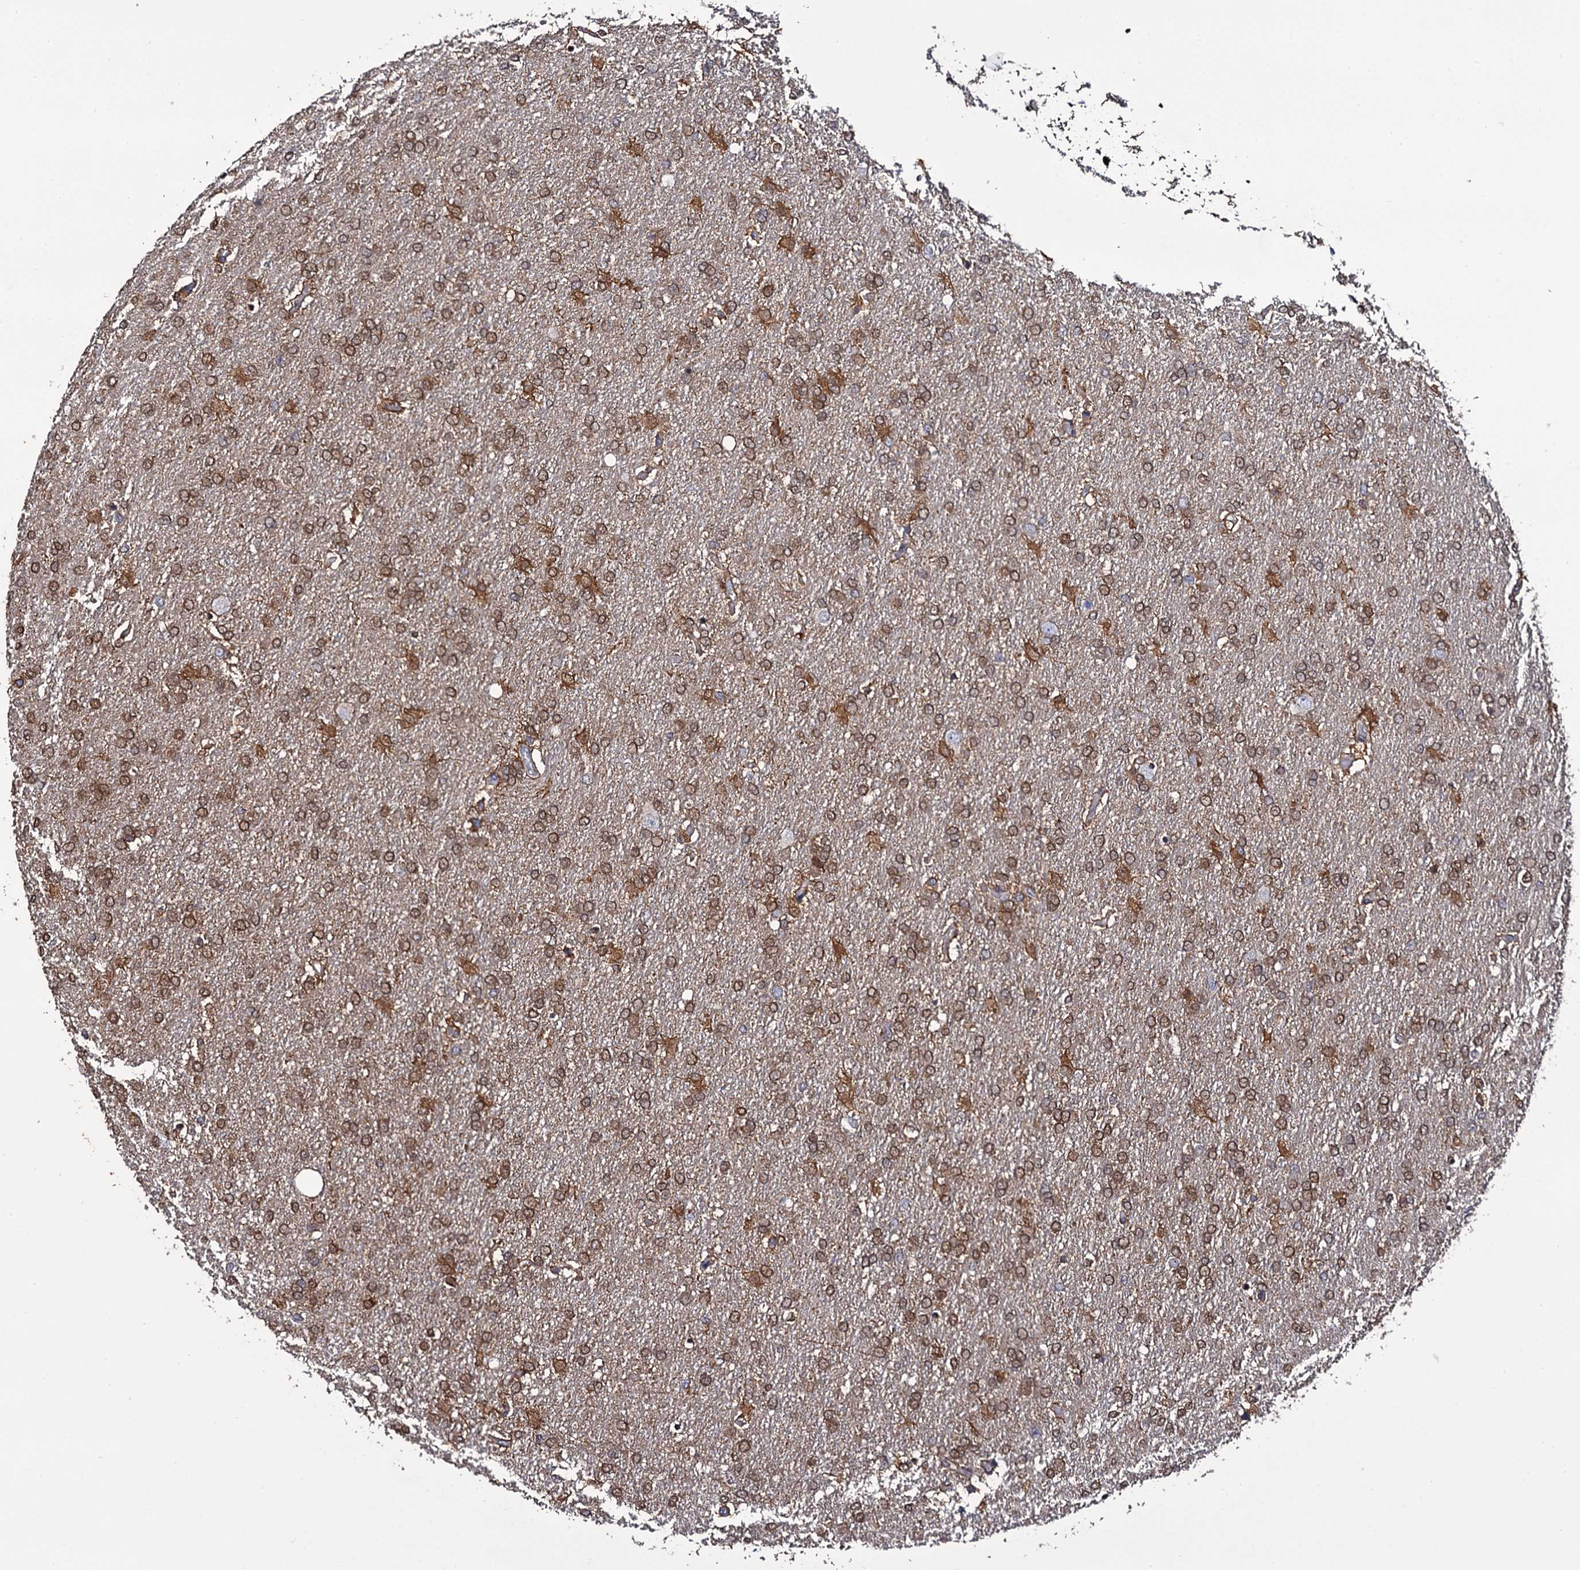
{"staining": {"intensity": "moderate", "quantity": ">75%", "location": "cytoplasmic/membranous,nuclear"}, "tissue": "glioma", "cell_type": "Tumor cells", "image_type": "cancer", "snomed": [{"axis": "morphology", "description": "Glioma, malignant, High grade"}, {"axis": "topography", "description": "Brain"}], "caption": "A medium amount of moderate cytoplasmic/membranous and nuclear positivity is appreciated in about >75% of tumor cells in malignant glioma (high-grade) tissue. Using DAB (brown) and hematoxylin (blue) stains, captured at high magnification using brightfield microscopy.", "gene": "CRYL1", "patient": {"sex": "male", "age": 72}}